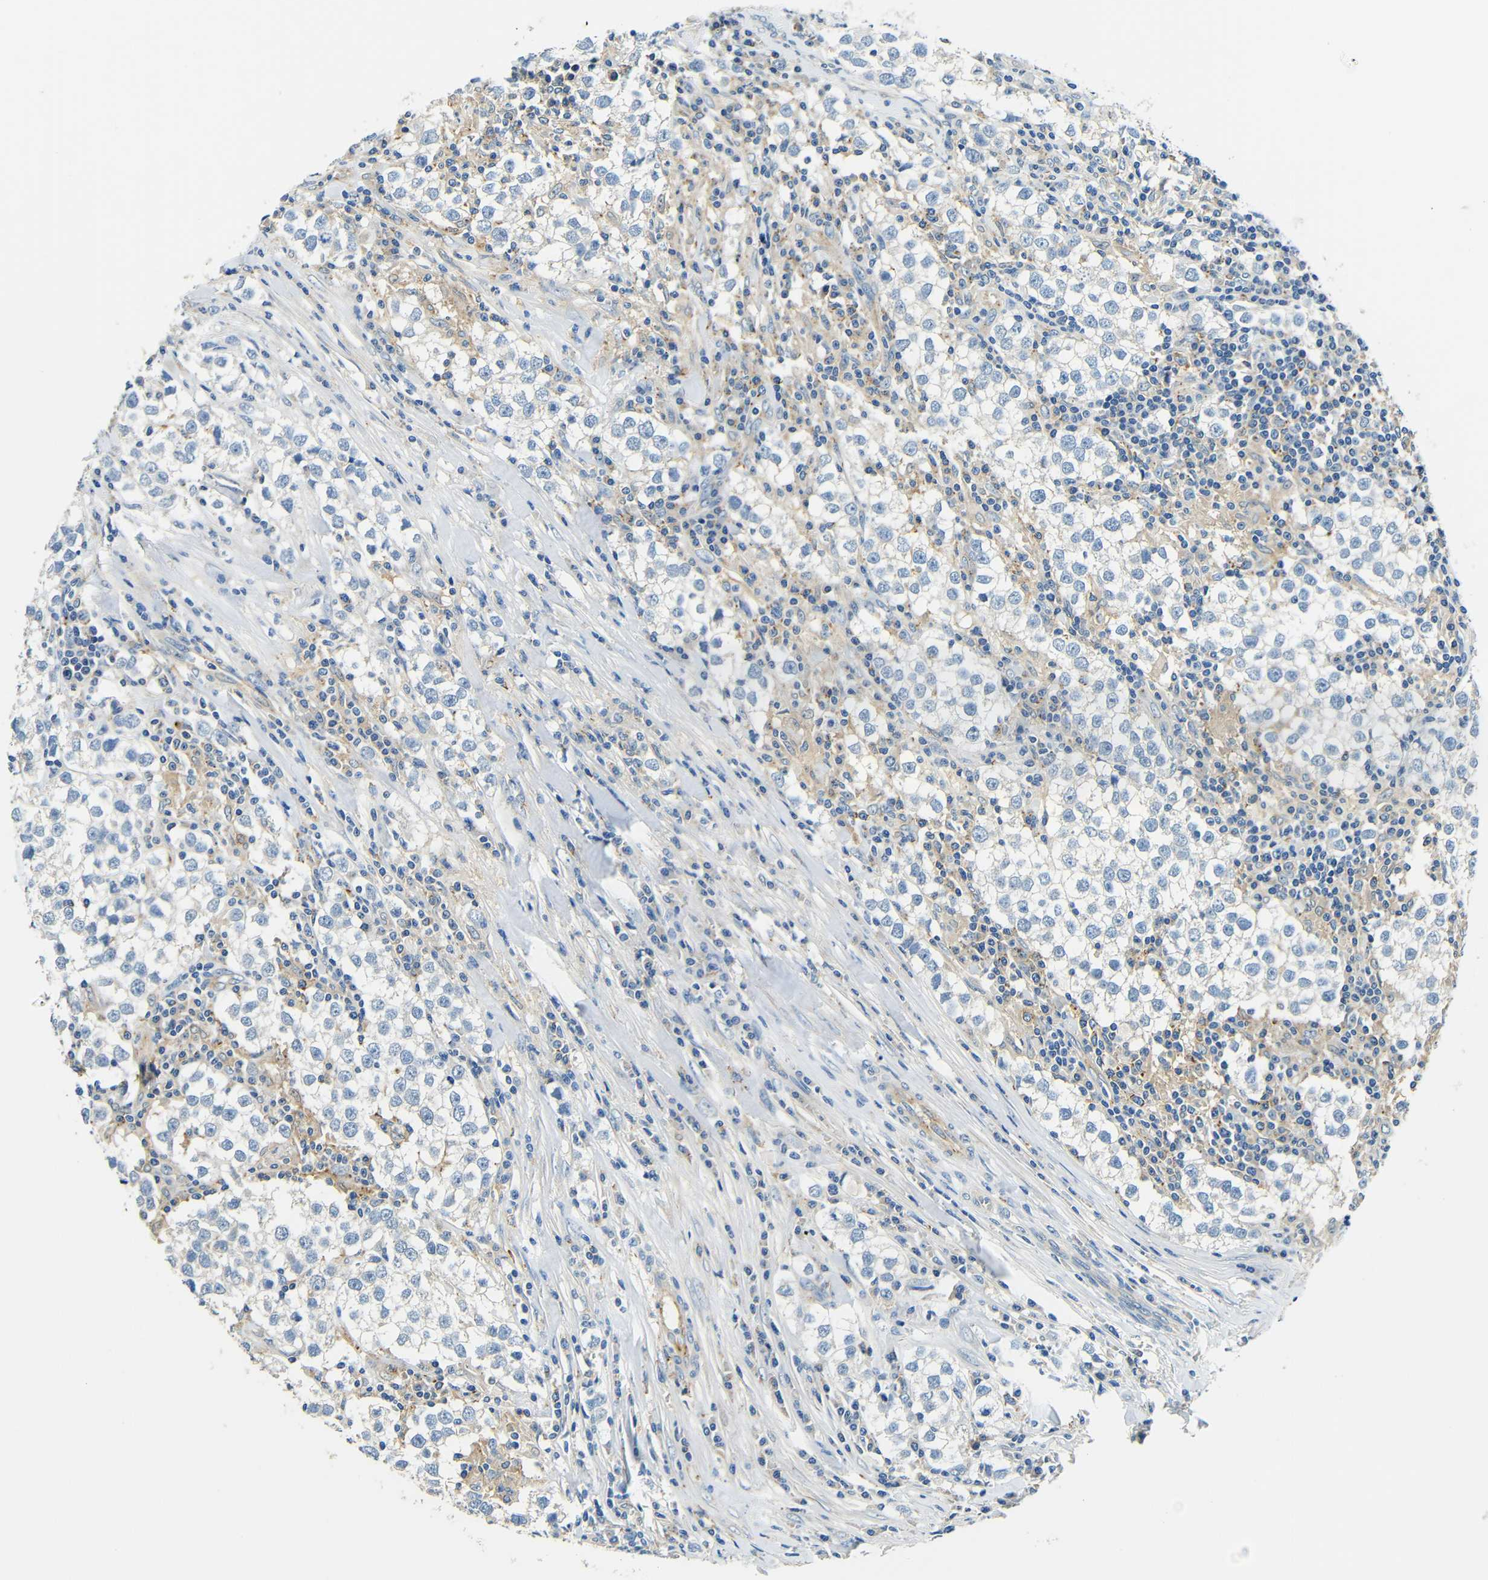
{"staining": {"intensity": "negative", "quantity": "none", "location": "none"}, "tissue": "testis cancer", "cell_type": "Tumor cells", "image_type": "cancer", "snomed": [{"axis": "morphology", "description": "Seminoma, NOS"}, {"axis": "morphology", "description": "Carcinoma, Embryonal, NOS"}, {"axis": "topography", "description": "Testis"}], "caption": "Immunohistochemistry histopathology image of neoplastic tissue: testis cancer (embryonal carcinoma) stained with DAB (3,3'-diaminobenzidine) displays no significant protein positivity in tumor cells.", "gene": "FMO5", "patient": {"sex": "male", "age": 36}}